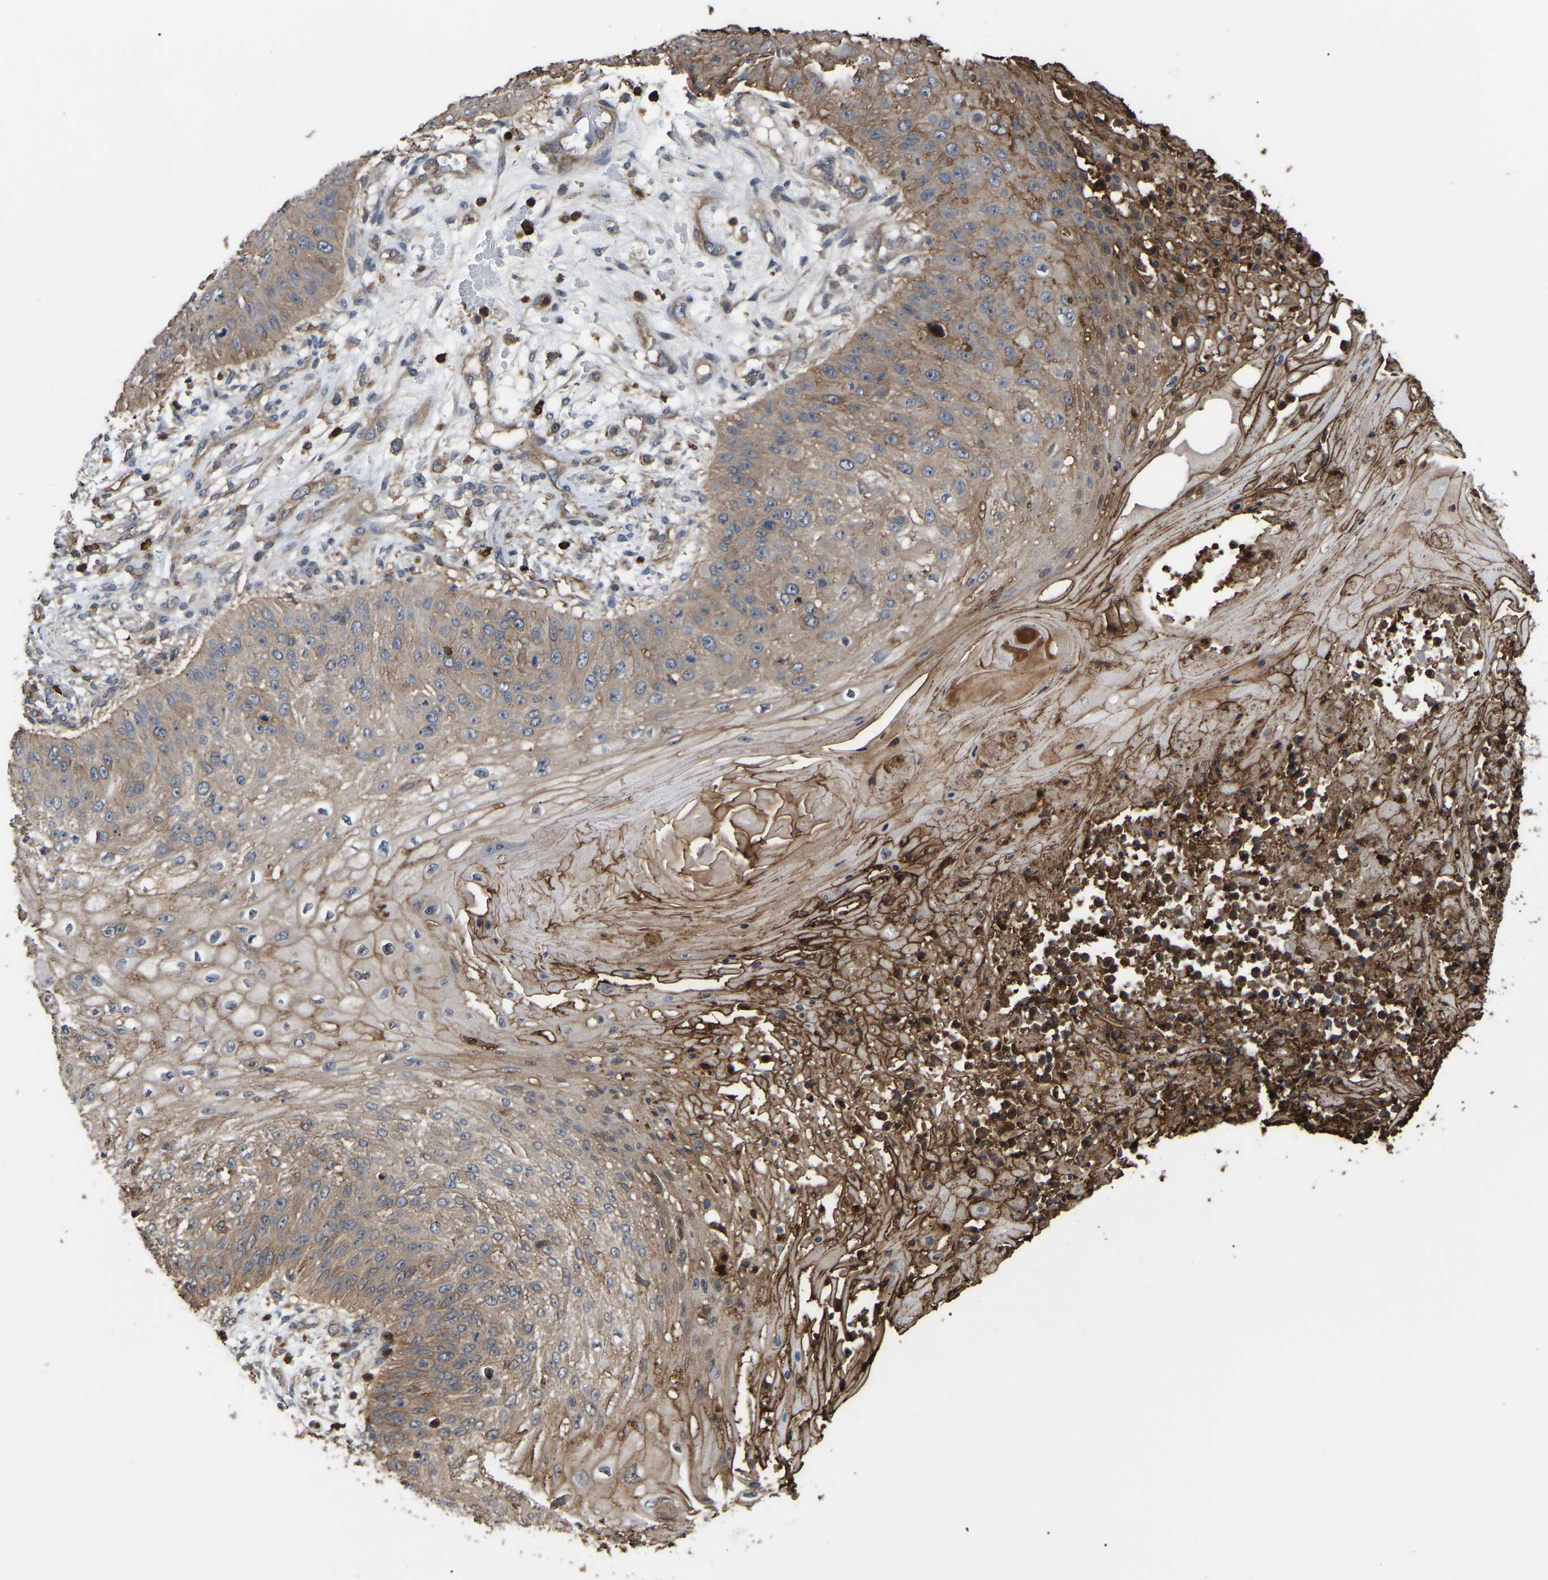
{"staining": {"intensity": "weak", "quantity": ">75%", "location": "cytoplasmic/membranous"}, "tissue": "skin cancer", "cell_type": "Tumor cells", "image_type": "cancer", "snomed": [{"axis": "morphology", "description": "Squamous cell carcinoma, NOS"}, {"axis": "topography", "description": "Skin"}], "caption": "Immunohistochemical staining of human skin squamous cell carcinoma shows low levels of weak cytoplasmic/membranous protein expression in approximately >75% of tumor cells.", "gene": "CIT", "patient": {"sex": "female", "age": 80}}